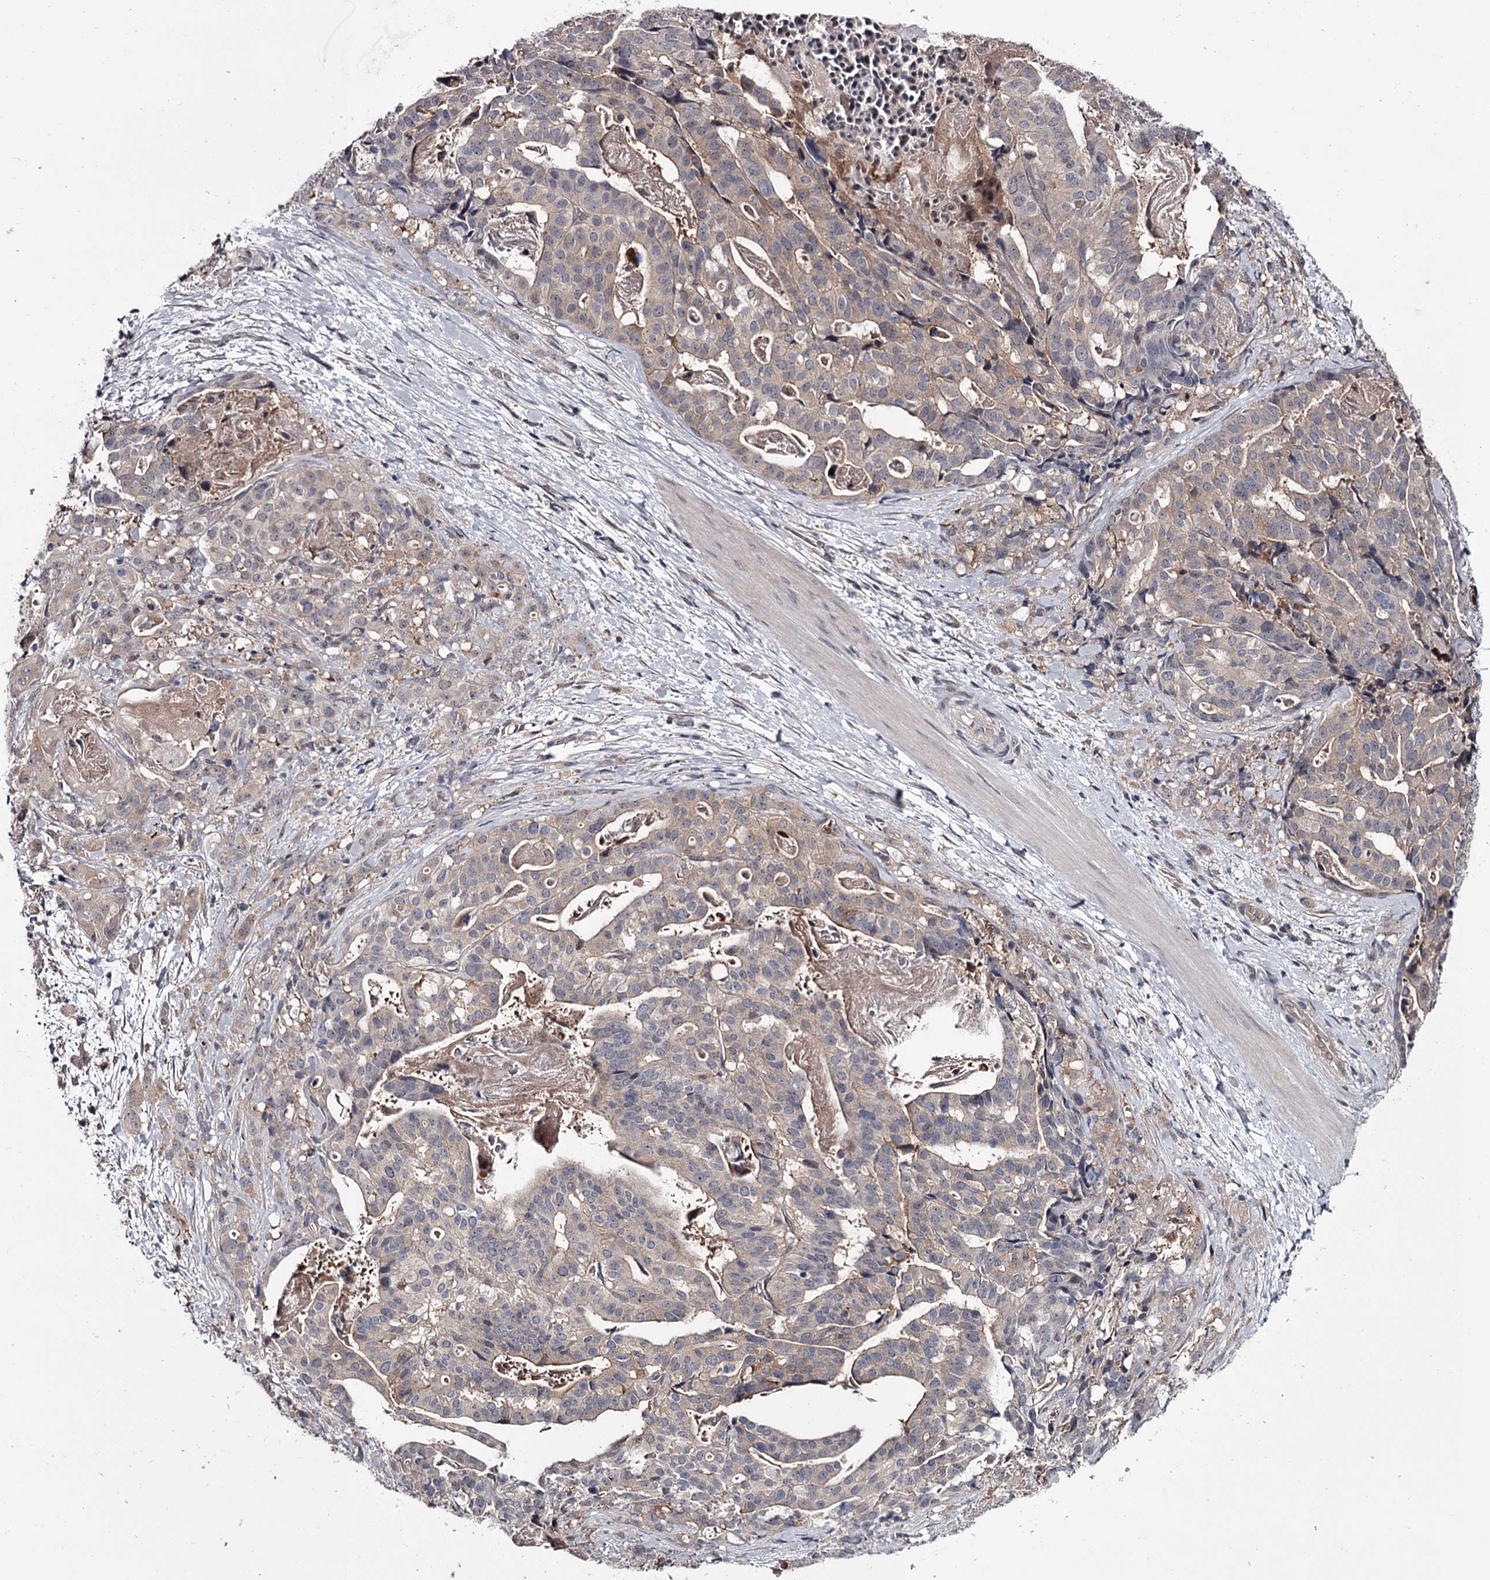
{"staining": {"intensity": "negative", "quantity": "none", "location": "none"}, "tissue": "stomach cancer", "cell_type": "Tumor cells", "image_type": "cancer", "snomed": [{"axis": "morphology", "description": "Adenocarcinoma, NOS"}, {"axis": "topography", "description": "Stomach"}], "caption": "Adenocarcinoma (stomach) was stained to show a protein in brown. There is no significant expression in tumor cells. Nuclei are stained in blue.", "gene": "DAO", "patient": {"sex": "male", "age": 48}}